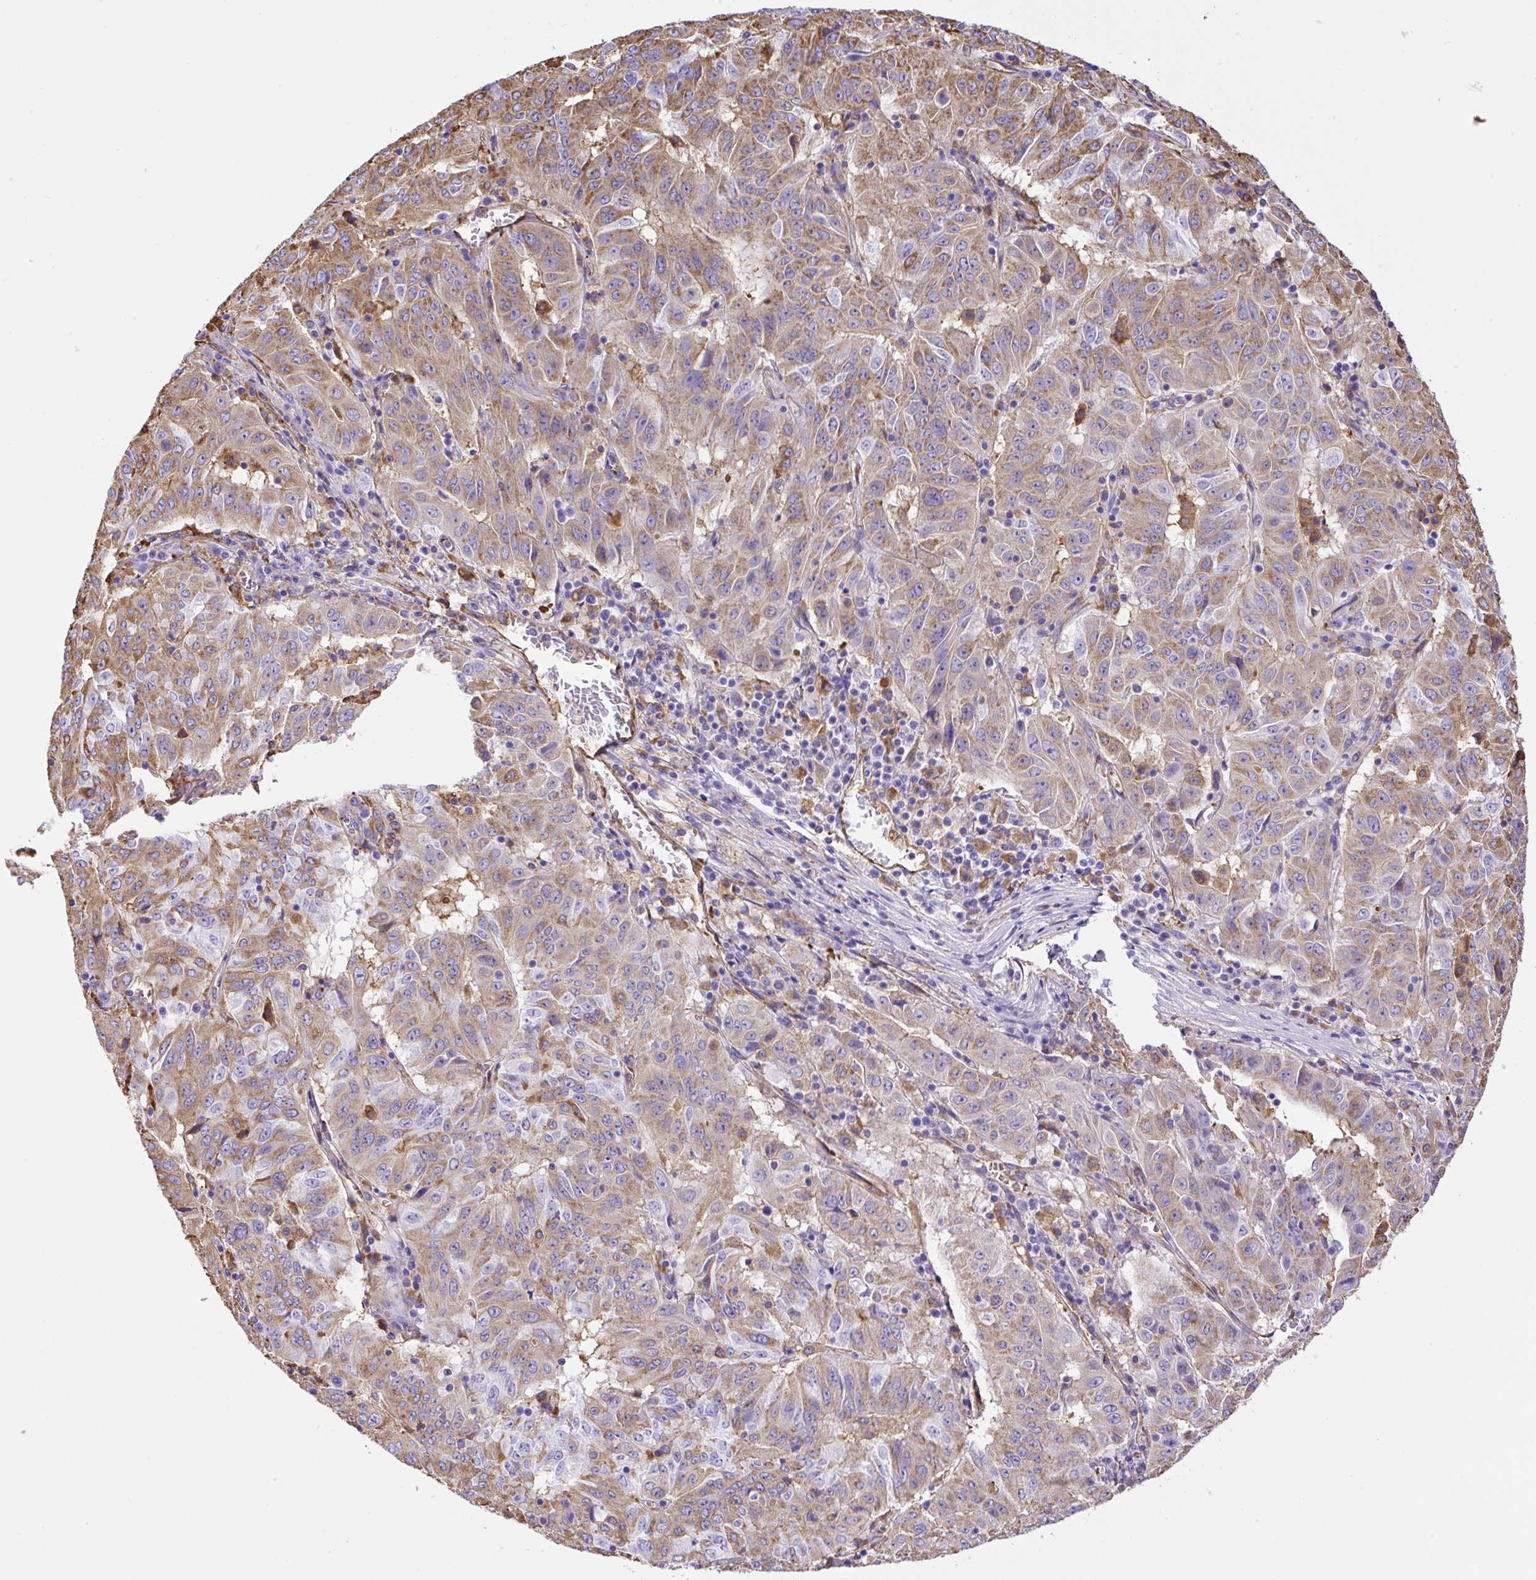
{"staining": {"intensity": "moderate", "quantity": "25%-75%", "location": "cytoplasmic/membranous"}, "tissue": "pancreatic cancer", "cell_type": "Tumor cells", "image_type": "cancer", "snomed": [{"axis": "morphology", "description": "Adenocarcinoma, NOS"}, {"axis": "topography", "description": "Pancreas"}], "caption": "Protein staining of adenocarcinoma (pancreatic) tissue reveals moderate cytoplasmic/membranous expression in approximately 25%-75% of tumor cells.", "gene": "MAGEB5", "patient": {"sex": "male", "age": 63}}